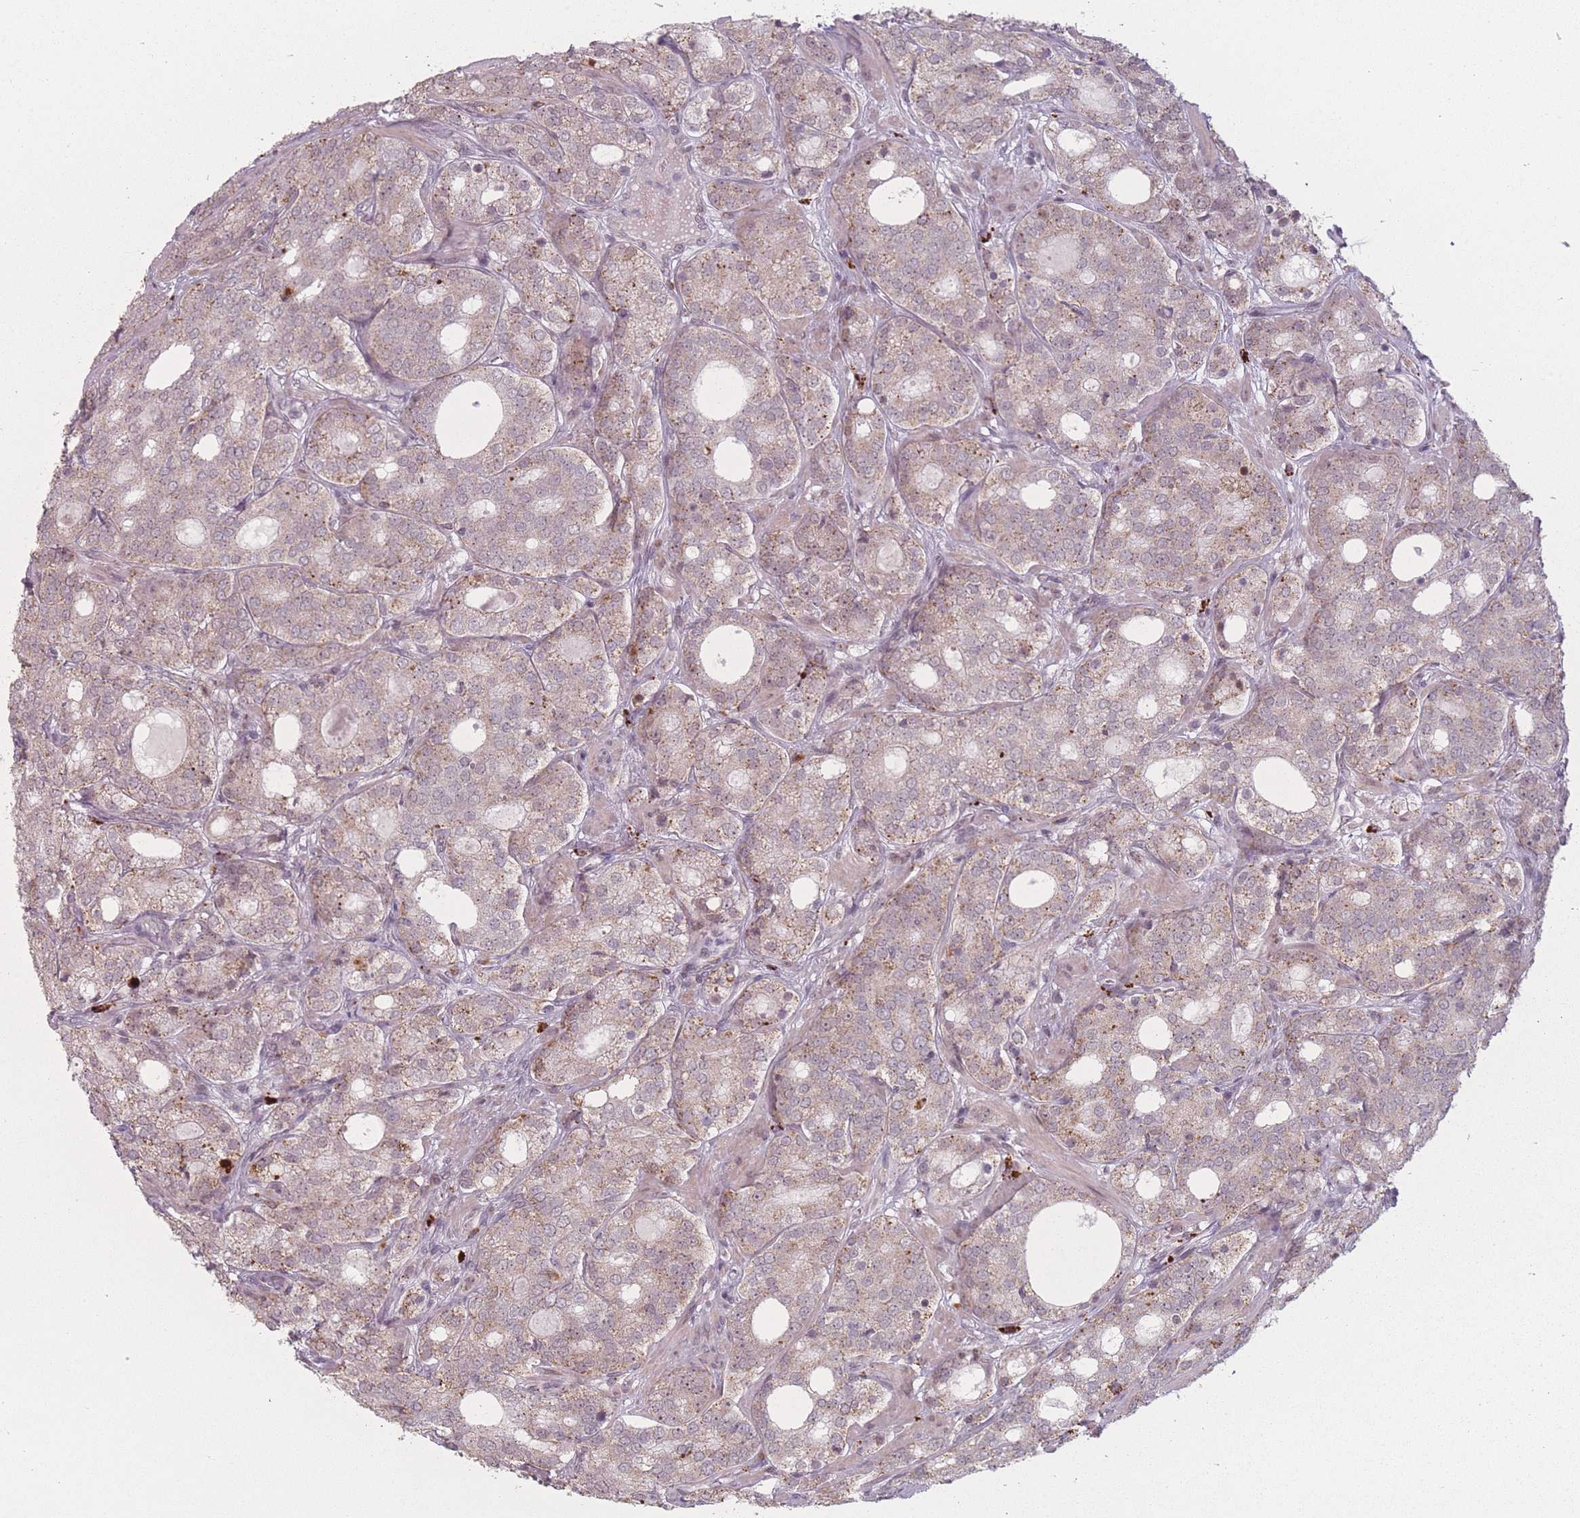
{"staining": {"intensity": "weak", "quantity": "25%-75%", "location": "cytoplasmic/membranous"}, "tissue": "prostate cancer", "cell_type": "Tumor cells", "image_type": "cancer", "snomed": [{"axis": "morphology", "description": "Adenocarcinoma, High grade"}, {"axis": "topography", "description": "Prostate"}], "caption": "An image showing weak cytoplasmic/membranous positivity in about 25%-75% of tumor cells in high-grade adenocarcinoma (prostate), as visualized by brown immunohistochemical staining.", "gene": "OR10C1", "patient": {"sex": "male", "age": 64}}